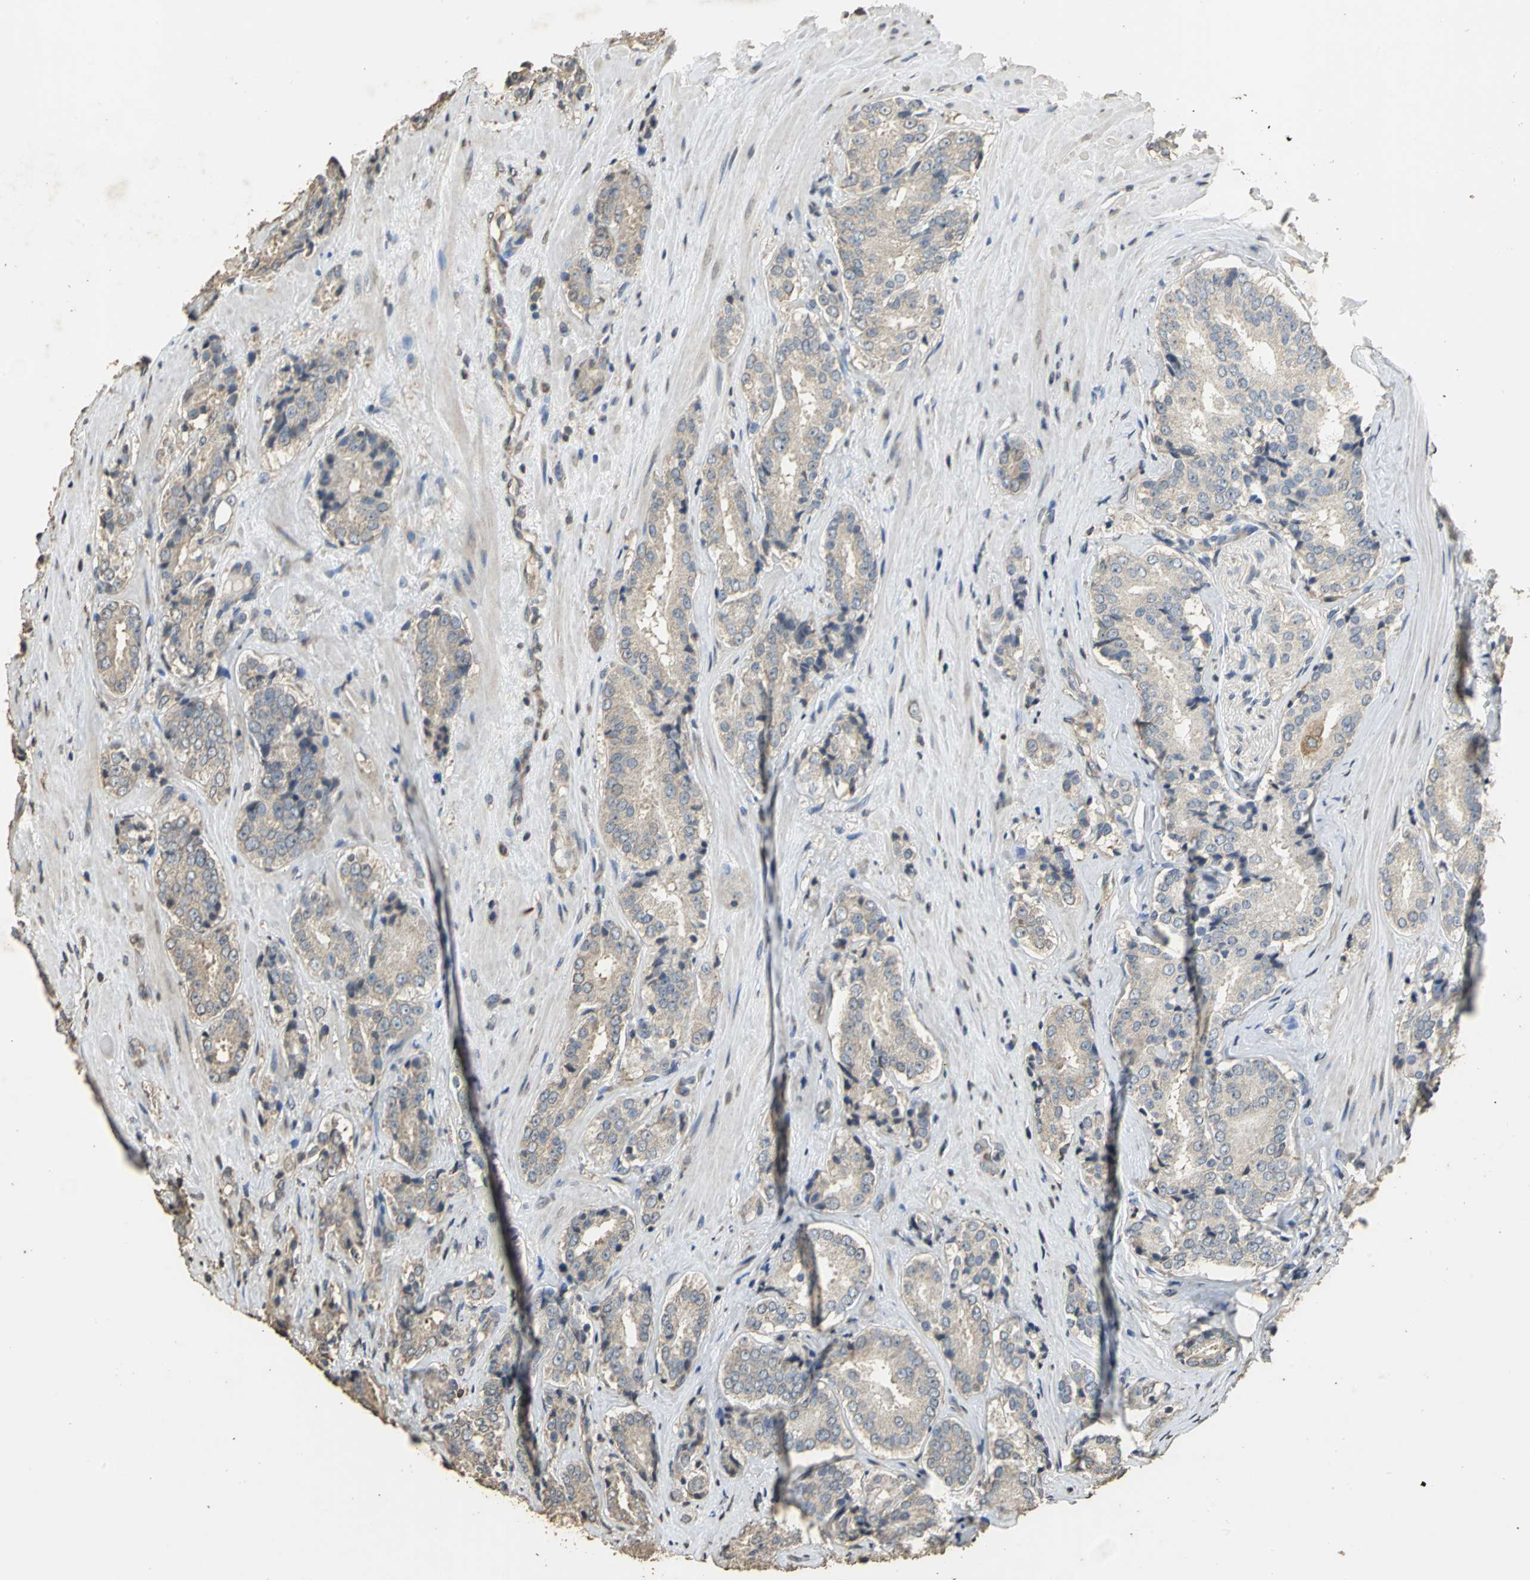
{"staining": {"intensity": "weak", "quantity": ">75%", "location": "cytoplasmic/membranous"}, "tissue": "prostate cancer", "cell_type": "Tumor cells", "image_type": "cancer", "snomed": [{"axis": "morphology", "description": "Adenocarcinoma, High grade"}, {"axis": "topography", "description": "Prostate"}], "caption": "Immunohistochemical staining of prostate cancer (adenocarcinoma (high-grade)) reveals weak cytoplasmic/membranous protein staining in about >75% of tumor cells.", "gene": "ACSL4", "patient": {"sex": "male", "age": 70}}